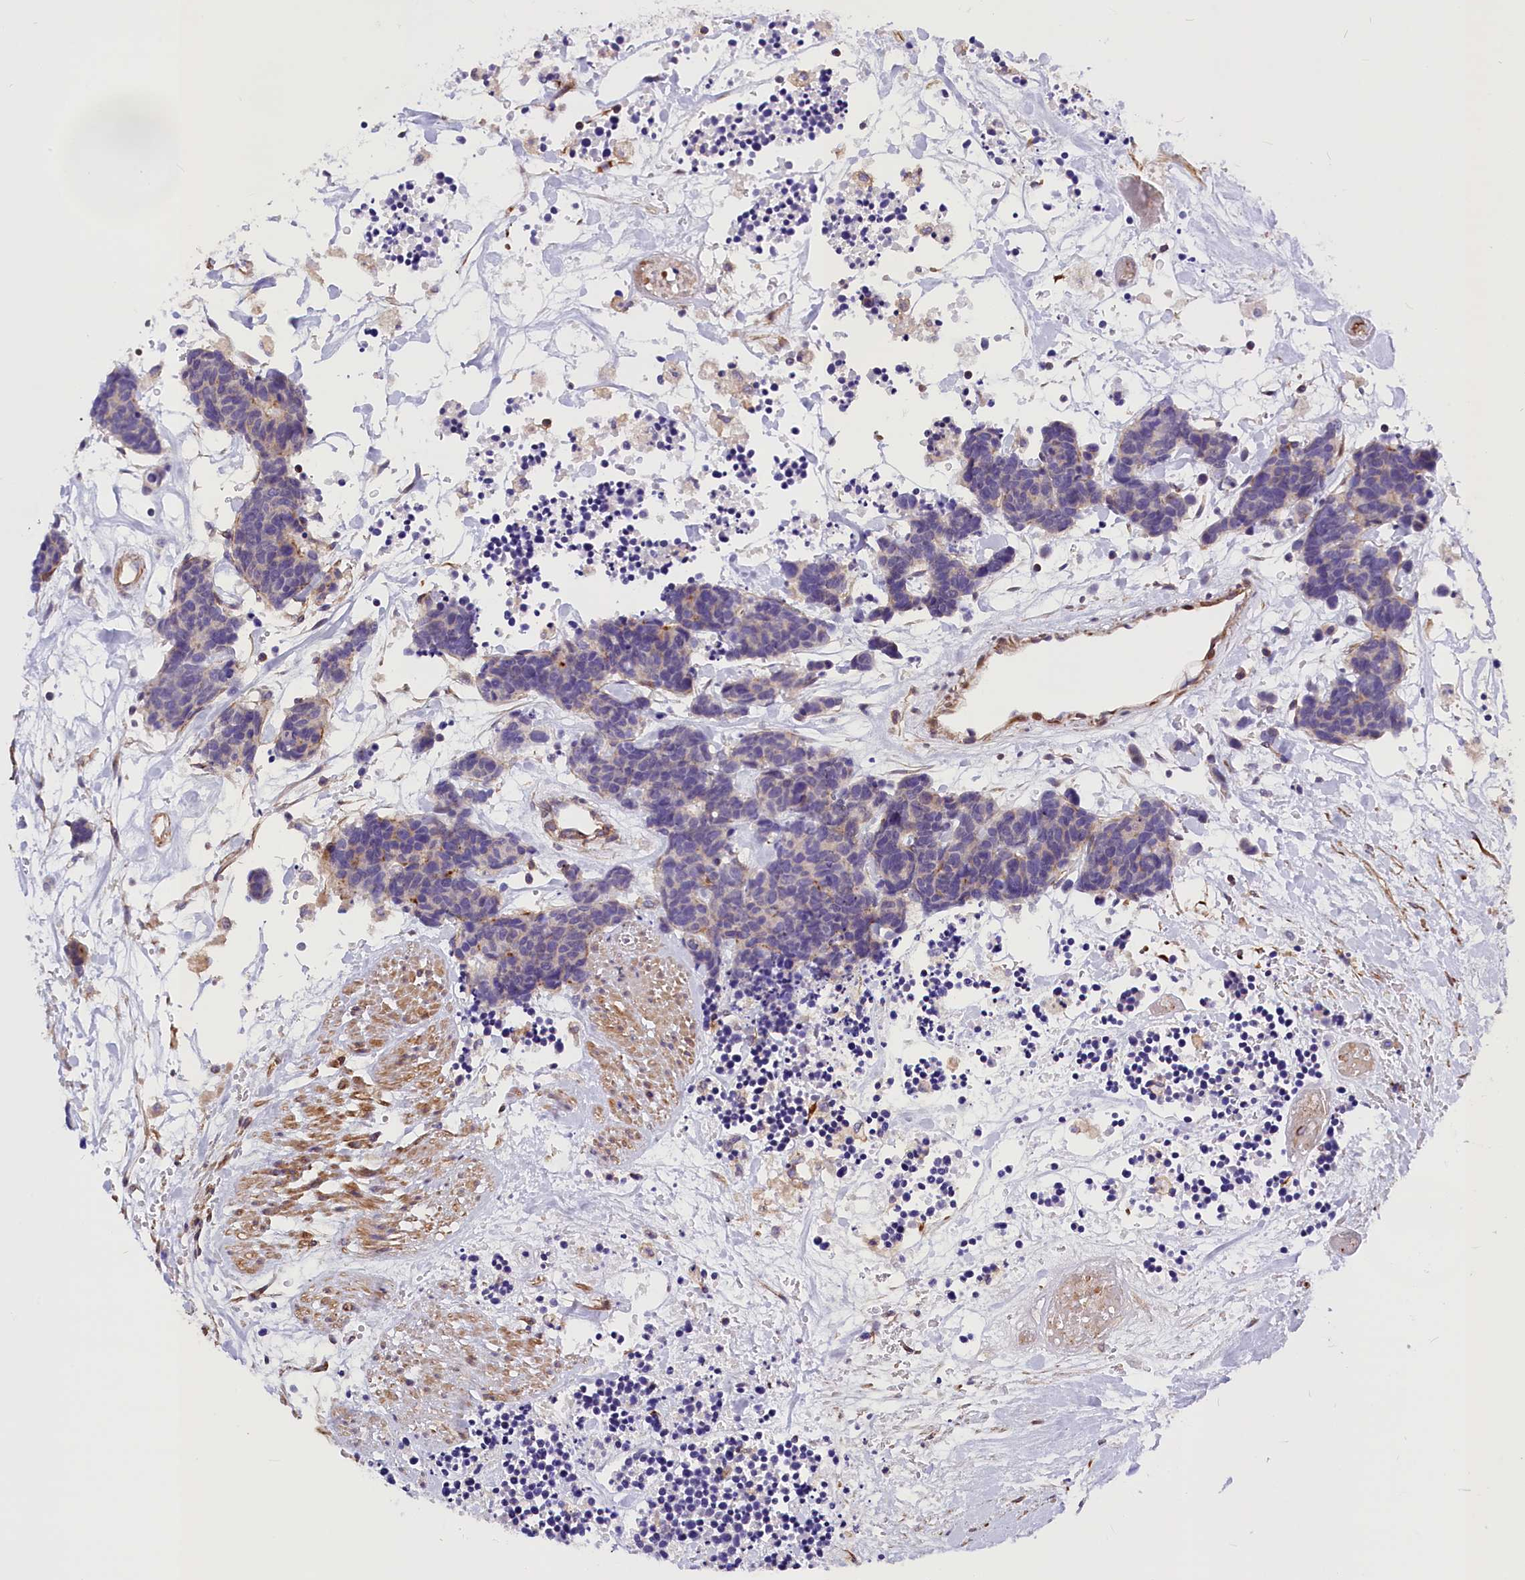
{"staining": {"intensity": "negative", "quantity": "none", "location": "none"}, "tissue": "carcinoid", "cell_type": "Tumor cells", "image_type": "cancer", "snomed": [{"axis": "morphology", "description": "Carcinoma, NOS"}, {"axis": "morphology", "description": "Carcinoid, malignant, NOS"}, {"axis": "topography", "description": "Urinary bladder"}], "caption": "Human carcinoid stained for a protein using IHC demonstrates no expression in tumor cells.", "gene": "MED20", "patient": {"sex": "male", "age": 57}}